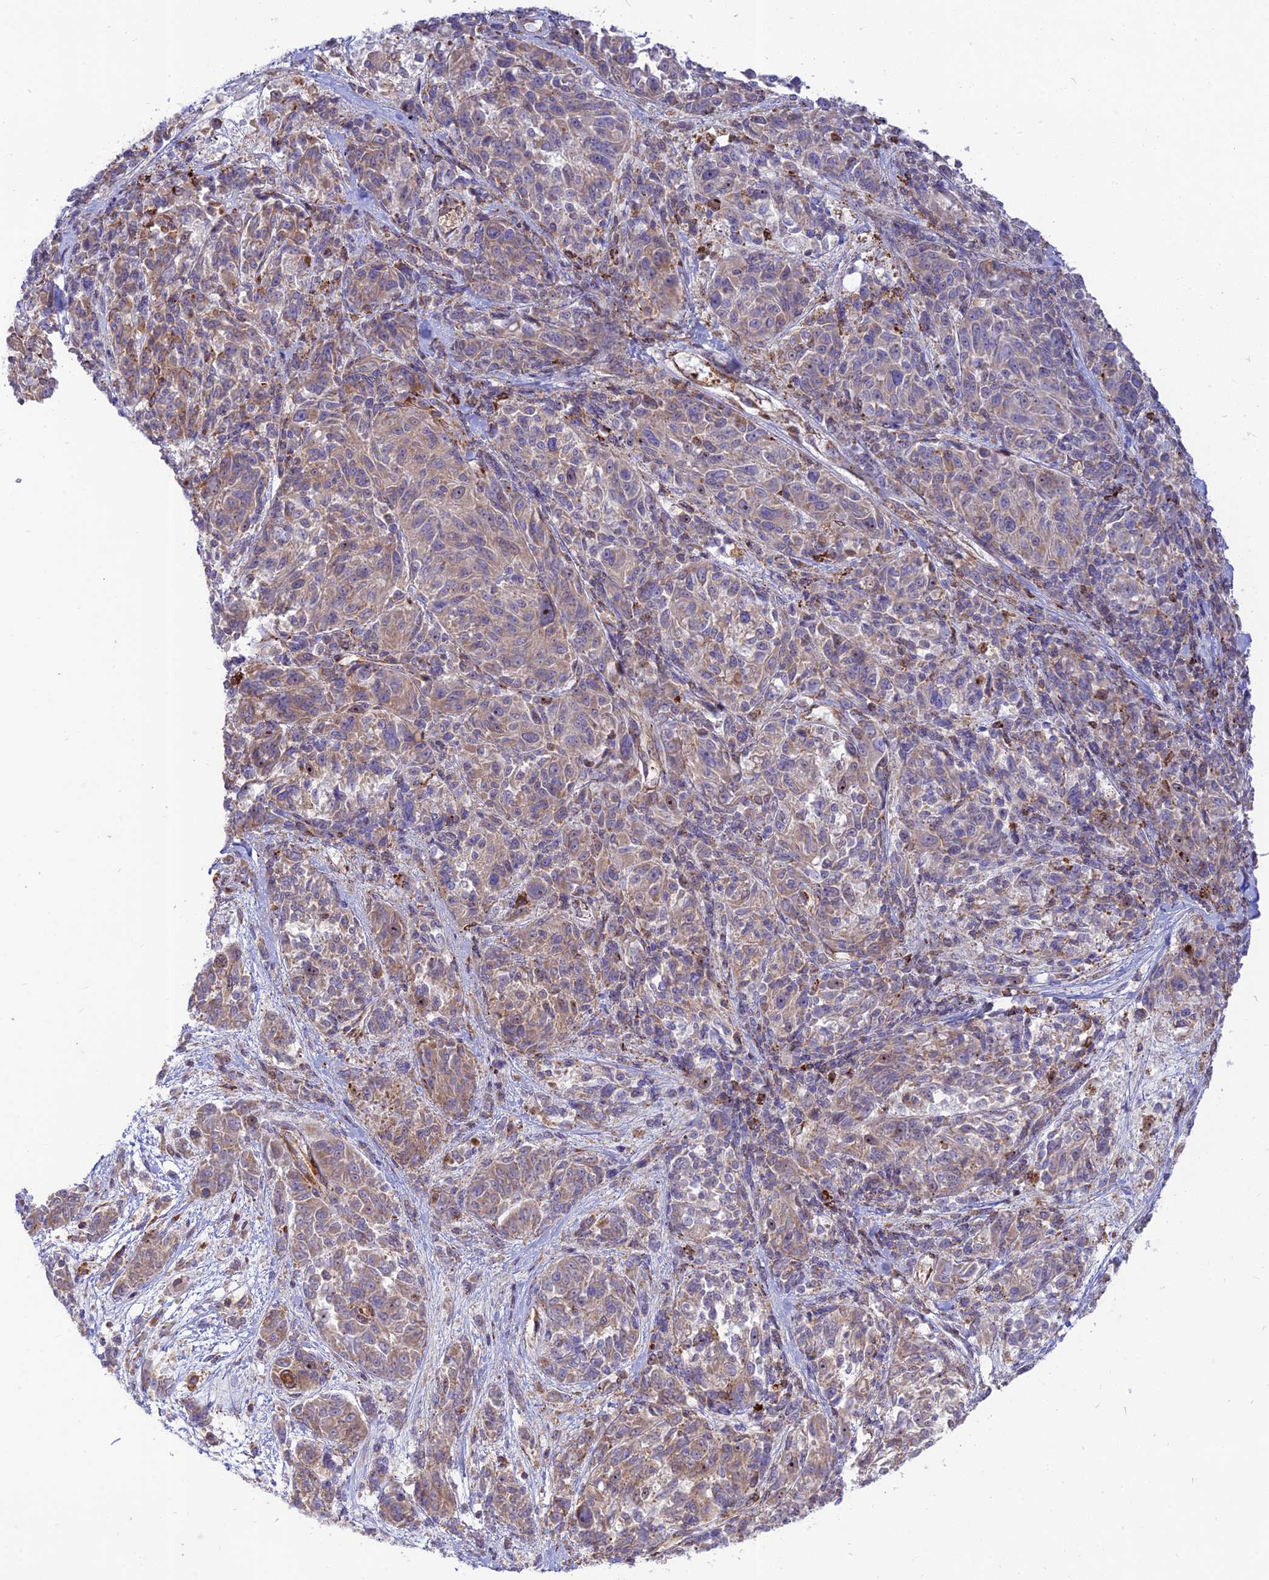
{"staining": {"intensity": "weak", "quantity": ">75%", "location": "cytoplasmic/membranous"}, "tissue": "melanoma", "cell_type": "Tumor cells", "image_type": "cancer", "snomed": [{"axis": "morphology", "description": "Malignant melanoma, NOS"}, {"axis": "topography", "description": "Skin"}], "caption": "An image of human melanoma stained for a protein demonstrates weak cytoplasmic/membranous brown staining in tumor cells. (DAB (3,3'-diaminobenzidine) = brown stain, brightfield microscopy at high magnification).", "gene": "PIMREG", "patient": {"sex": "male", "age": 53}}